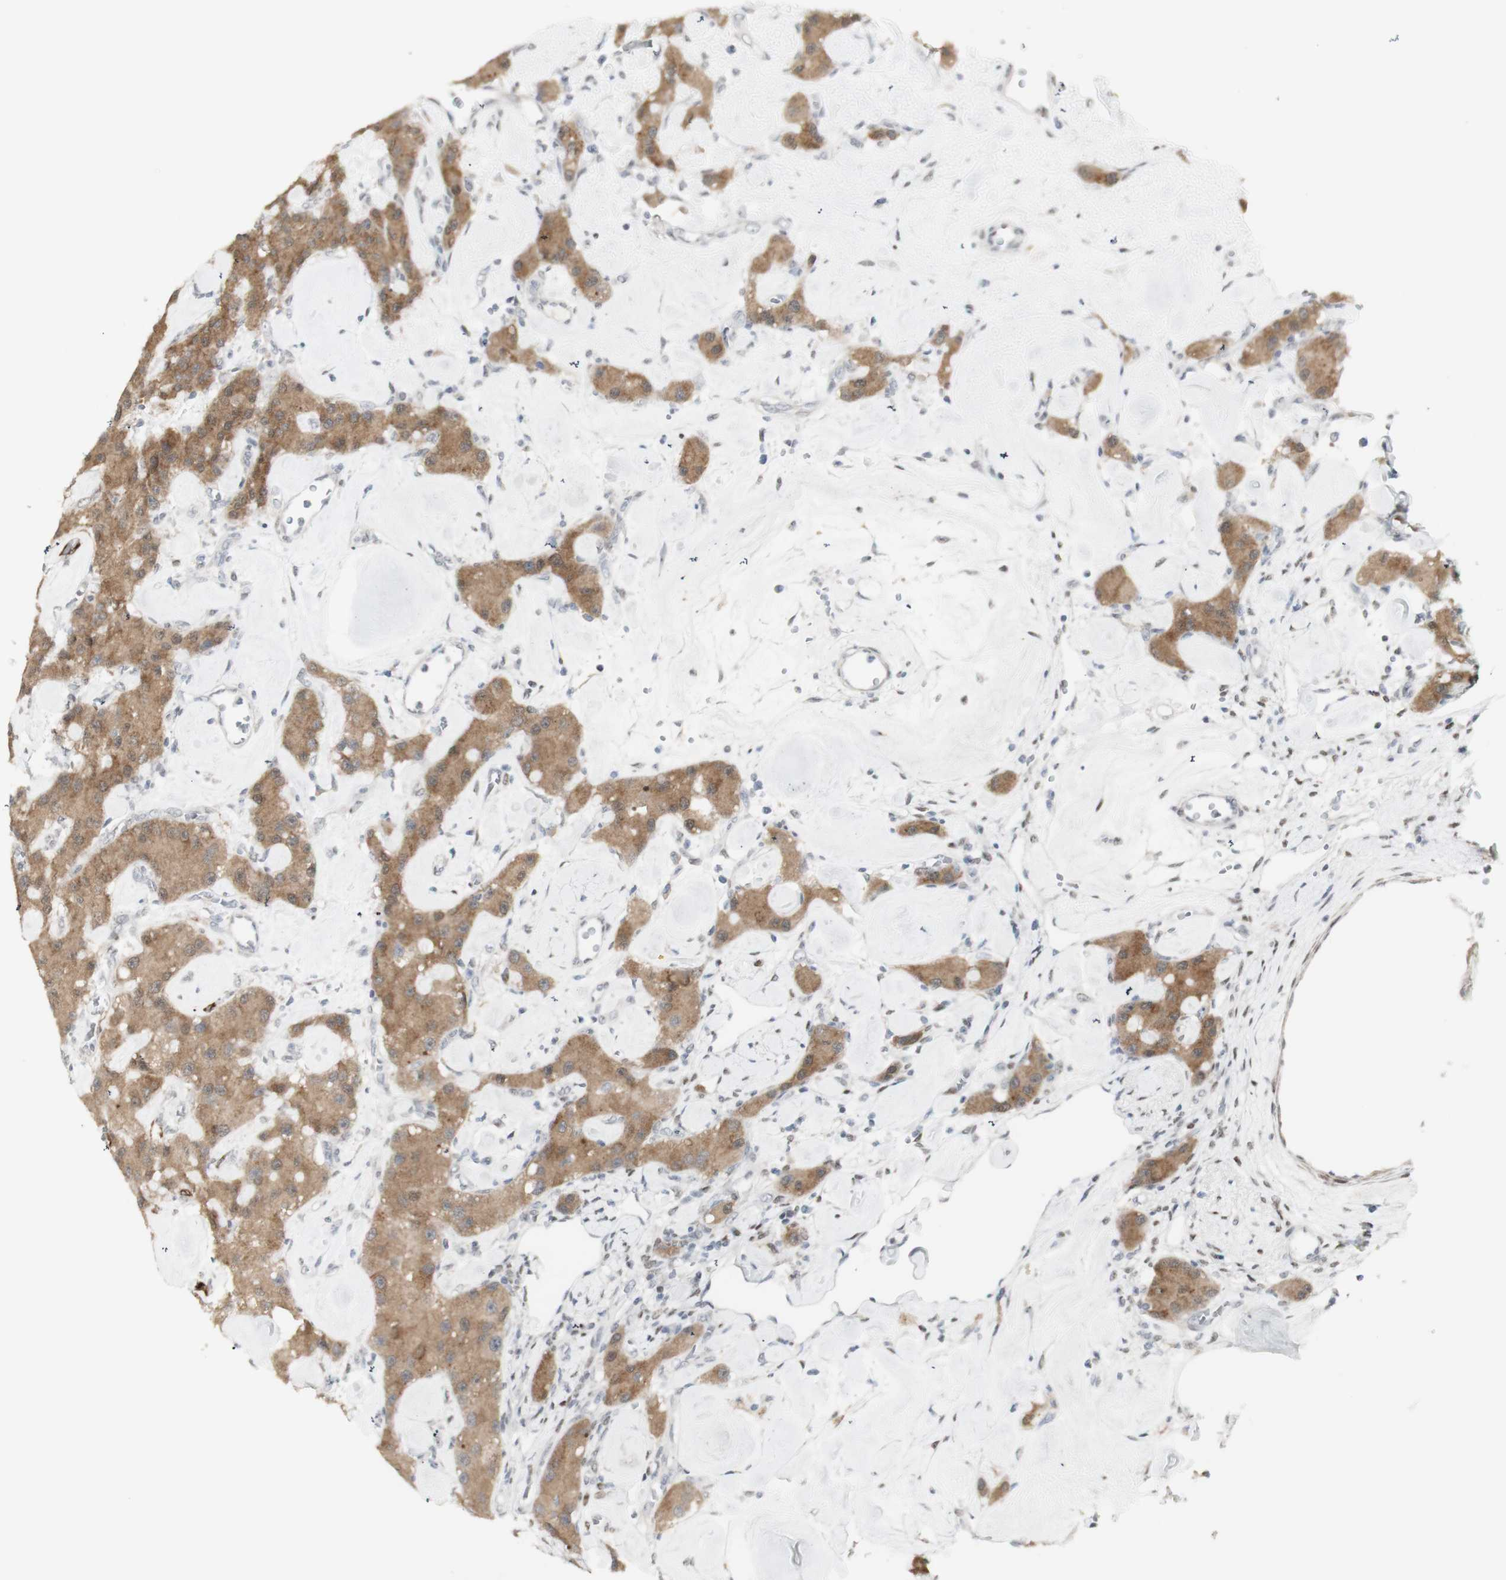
{"staining": {"intensity": "moderate", "quantity": ">75%", "location": "cytoplasmic/membranous"}, "tissue": "carcinoid", "cell_type": "Tumor cells", "image_type": "cancer", "snomed": [{"axis": "morphology", "description": "Carcinoid, malignant, NOS"}, {"axis": "topography", "description": "Pancreas"}], "caption": "Immunohistochemical staining of carcinoid (malignant) exhibits medium levels of moderate cytoplasmic/membranous protein expression in approximately >75% of tumor cells.", "gene": "C1orf116", "patient": {"sex": "male", "age": 41}}